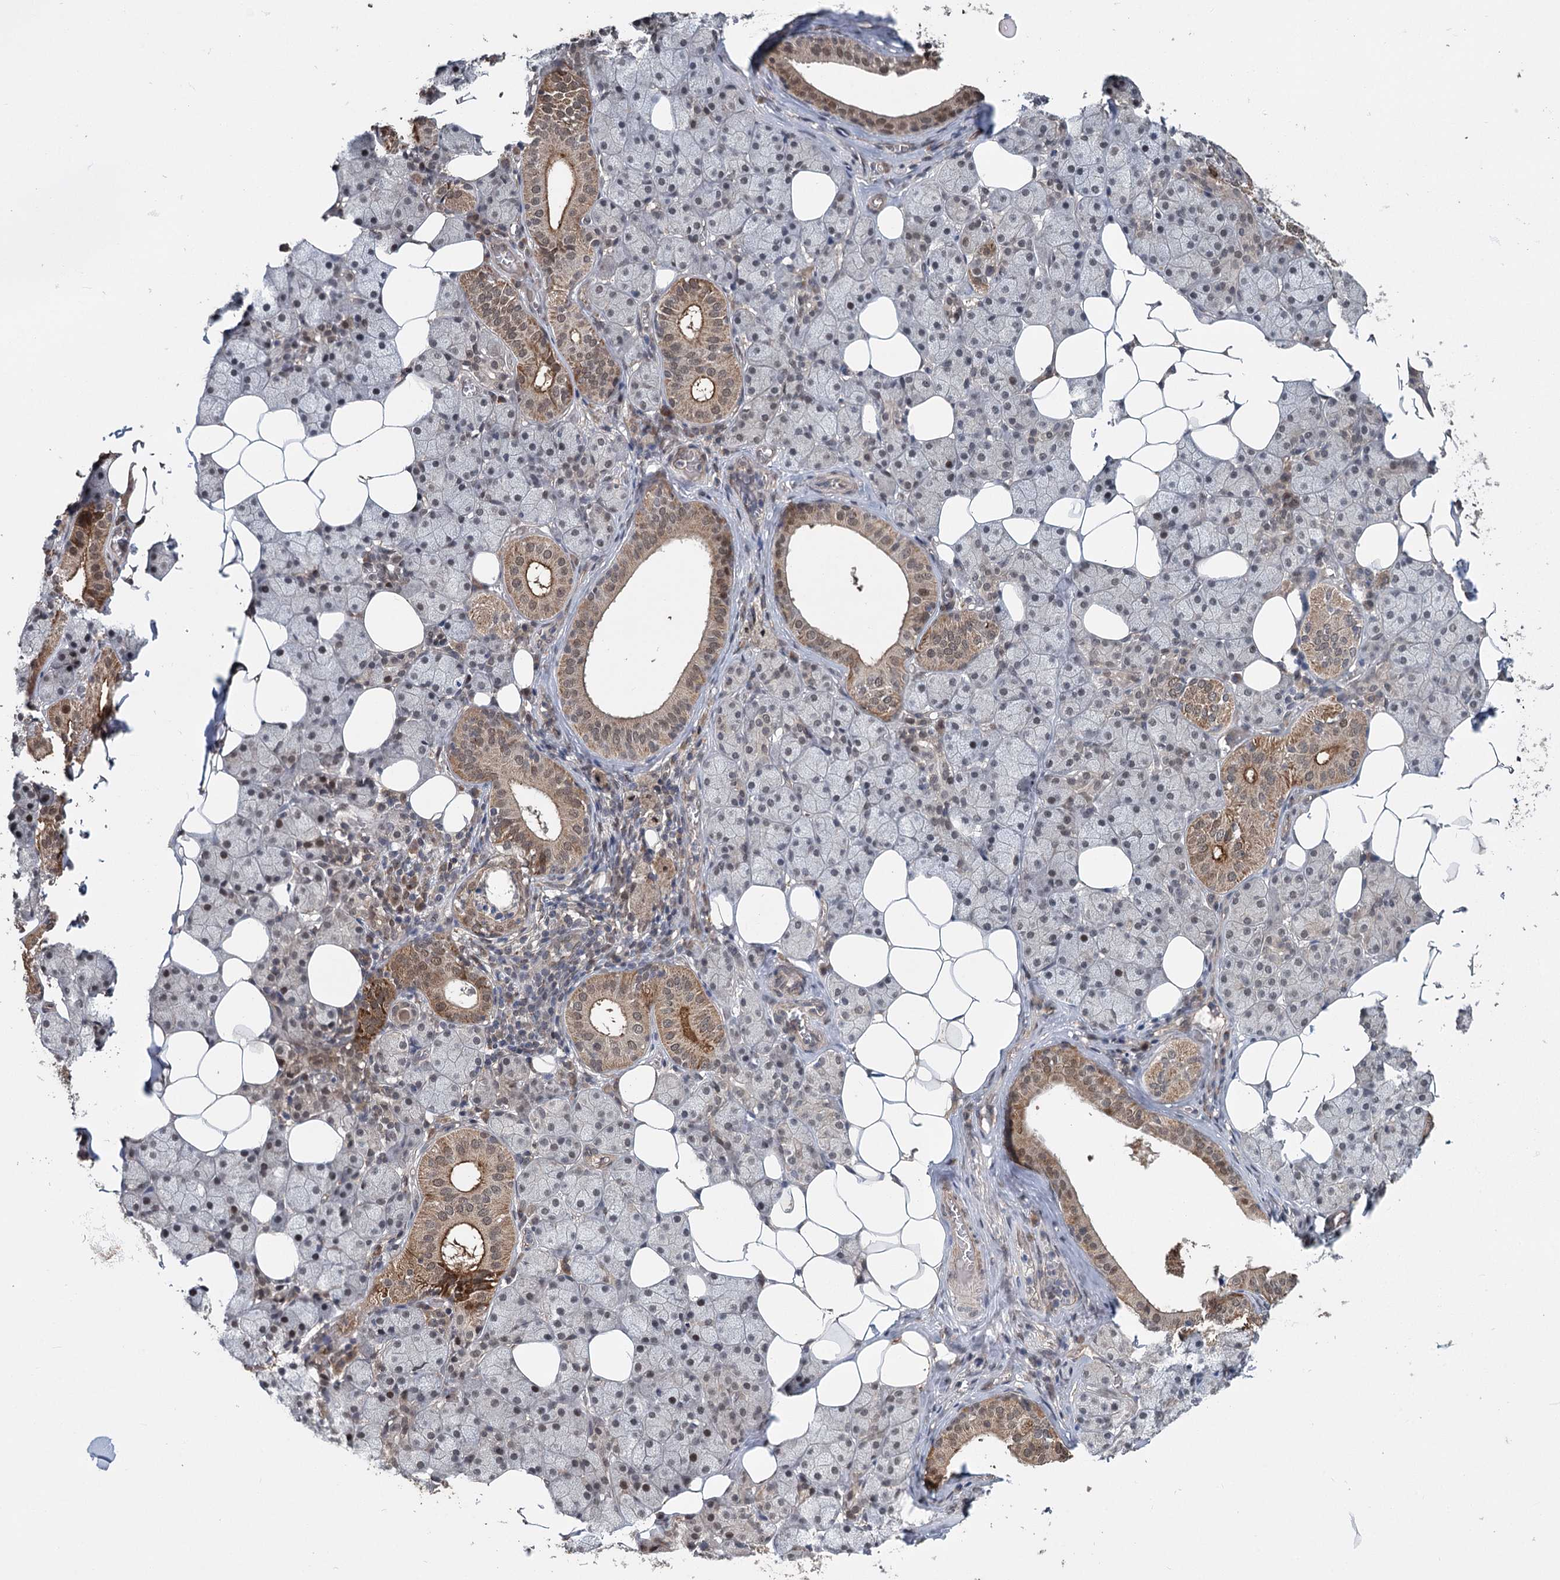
{"staining": {"intensity": "moderate", "quantity": "25%-75%", "location": "cytoplasmic/membranous,nuclear"}, "tissue": "salivary gland", "cell_type": "Glandular cells", "image_type": "normal", "snomed": [{"axis": "morphology", "description": "Normal tissue, NOS"}, {"axis": "topography", "description": "Salivary gland"}], "caption": "Salivary gland stained with a protein marker reveals moderate staining in glandular cells.", "gene": "MYG1", "patient": {"sex": "female", "age": 33}}